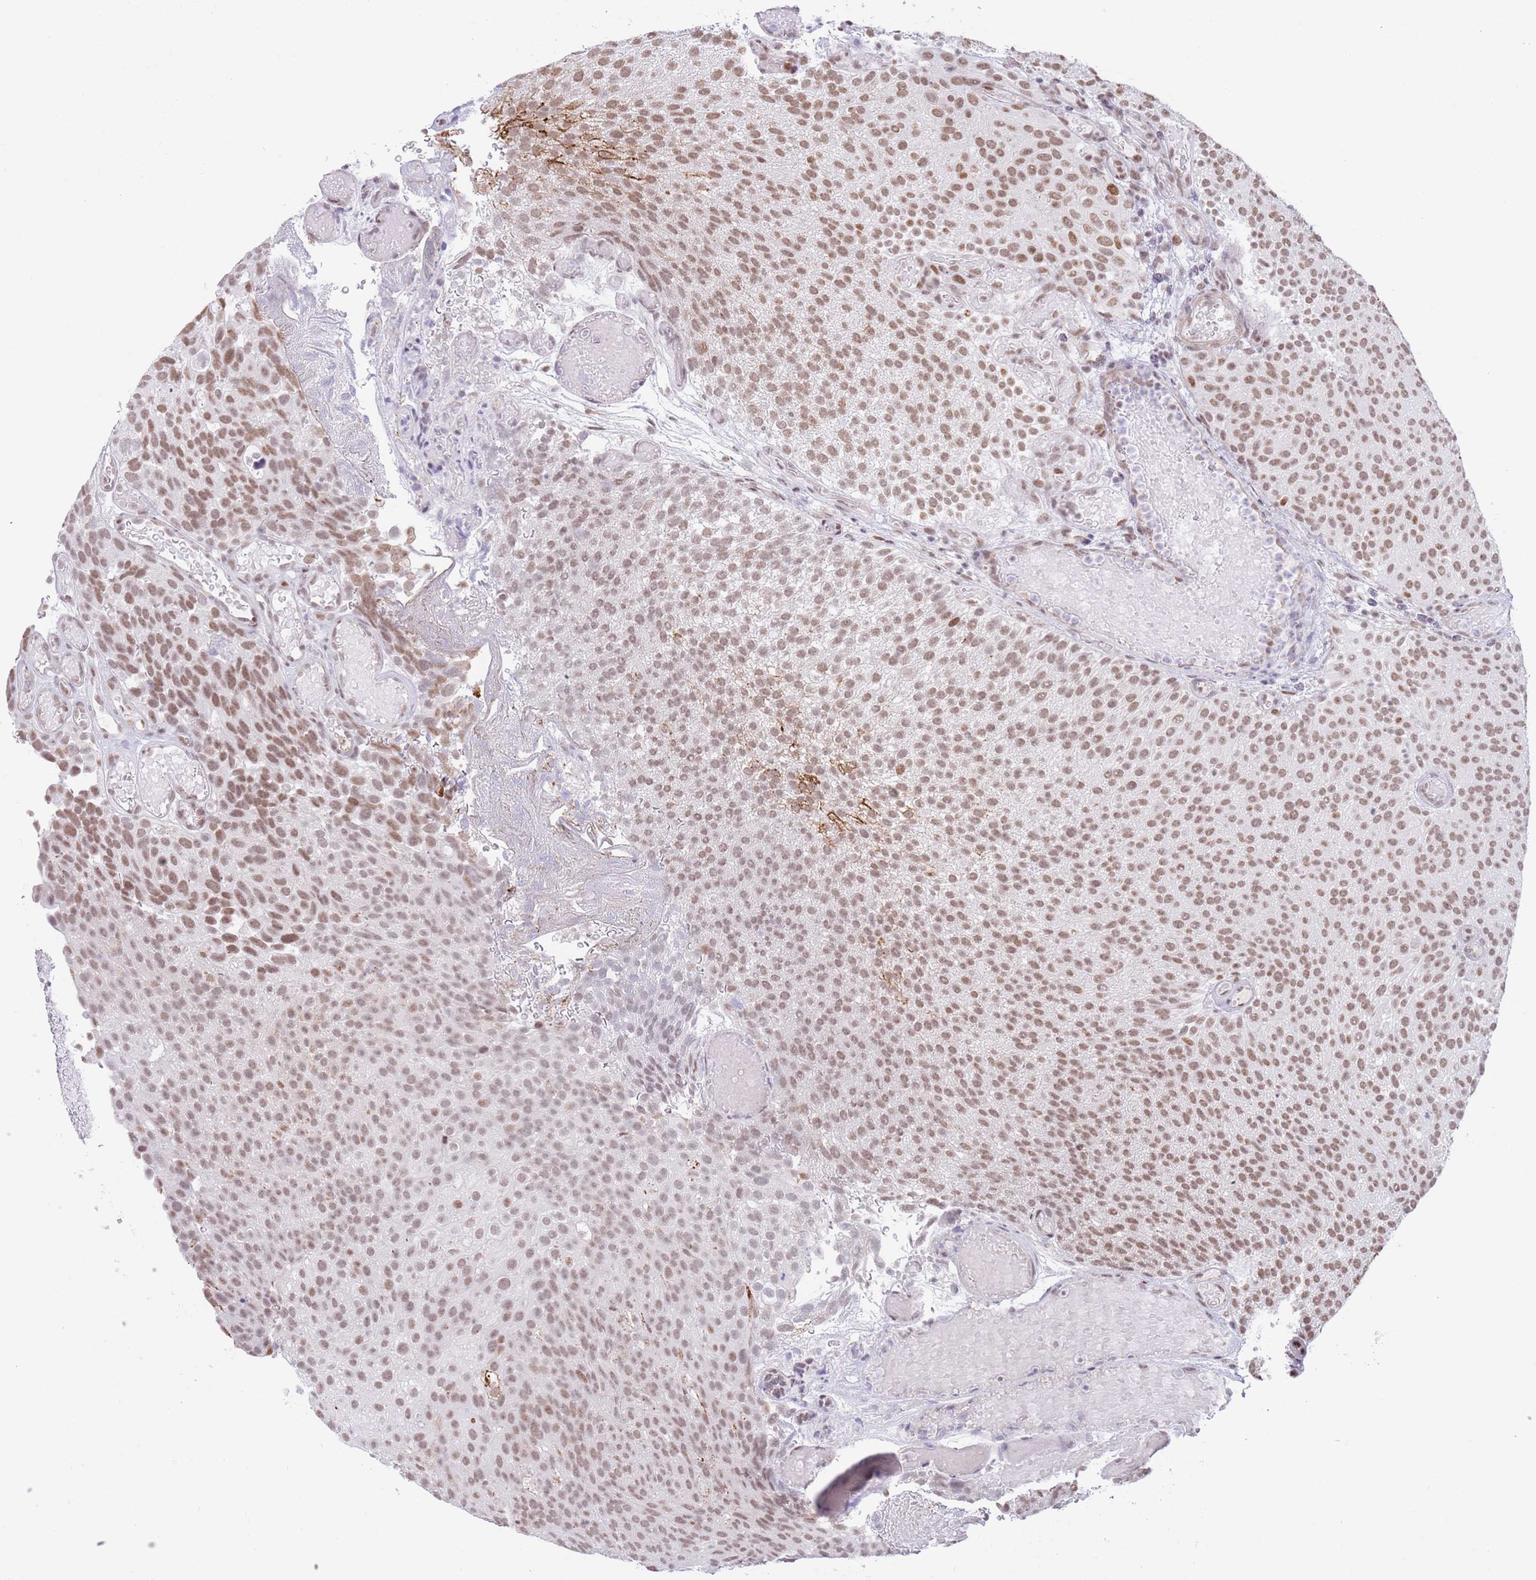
{"staining": {"intensity": "moderate", "quantity": ">75%", "location": "nuclear"}, "tissue": "urothelial cancer", "cell_type": "Tumor cells", "image_type": "cancer", "snomed": [{"axis": "morphology", "description": "Urothelial carcinoma, Low grade"}, {"axis": "topography", "description": "Urinary bladder"}], "caption": "This is a histology image of immunohistochemistry (IHC) staining of urothelial carcinoma (low-grade), which shows moderate expression in the nuclear of tumor cells.", "gene": "ZNF382", "patient": {"sex": "male", "age": 78}}